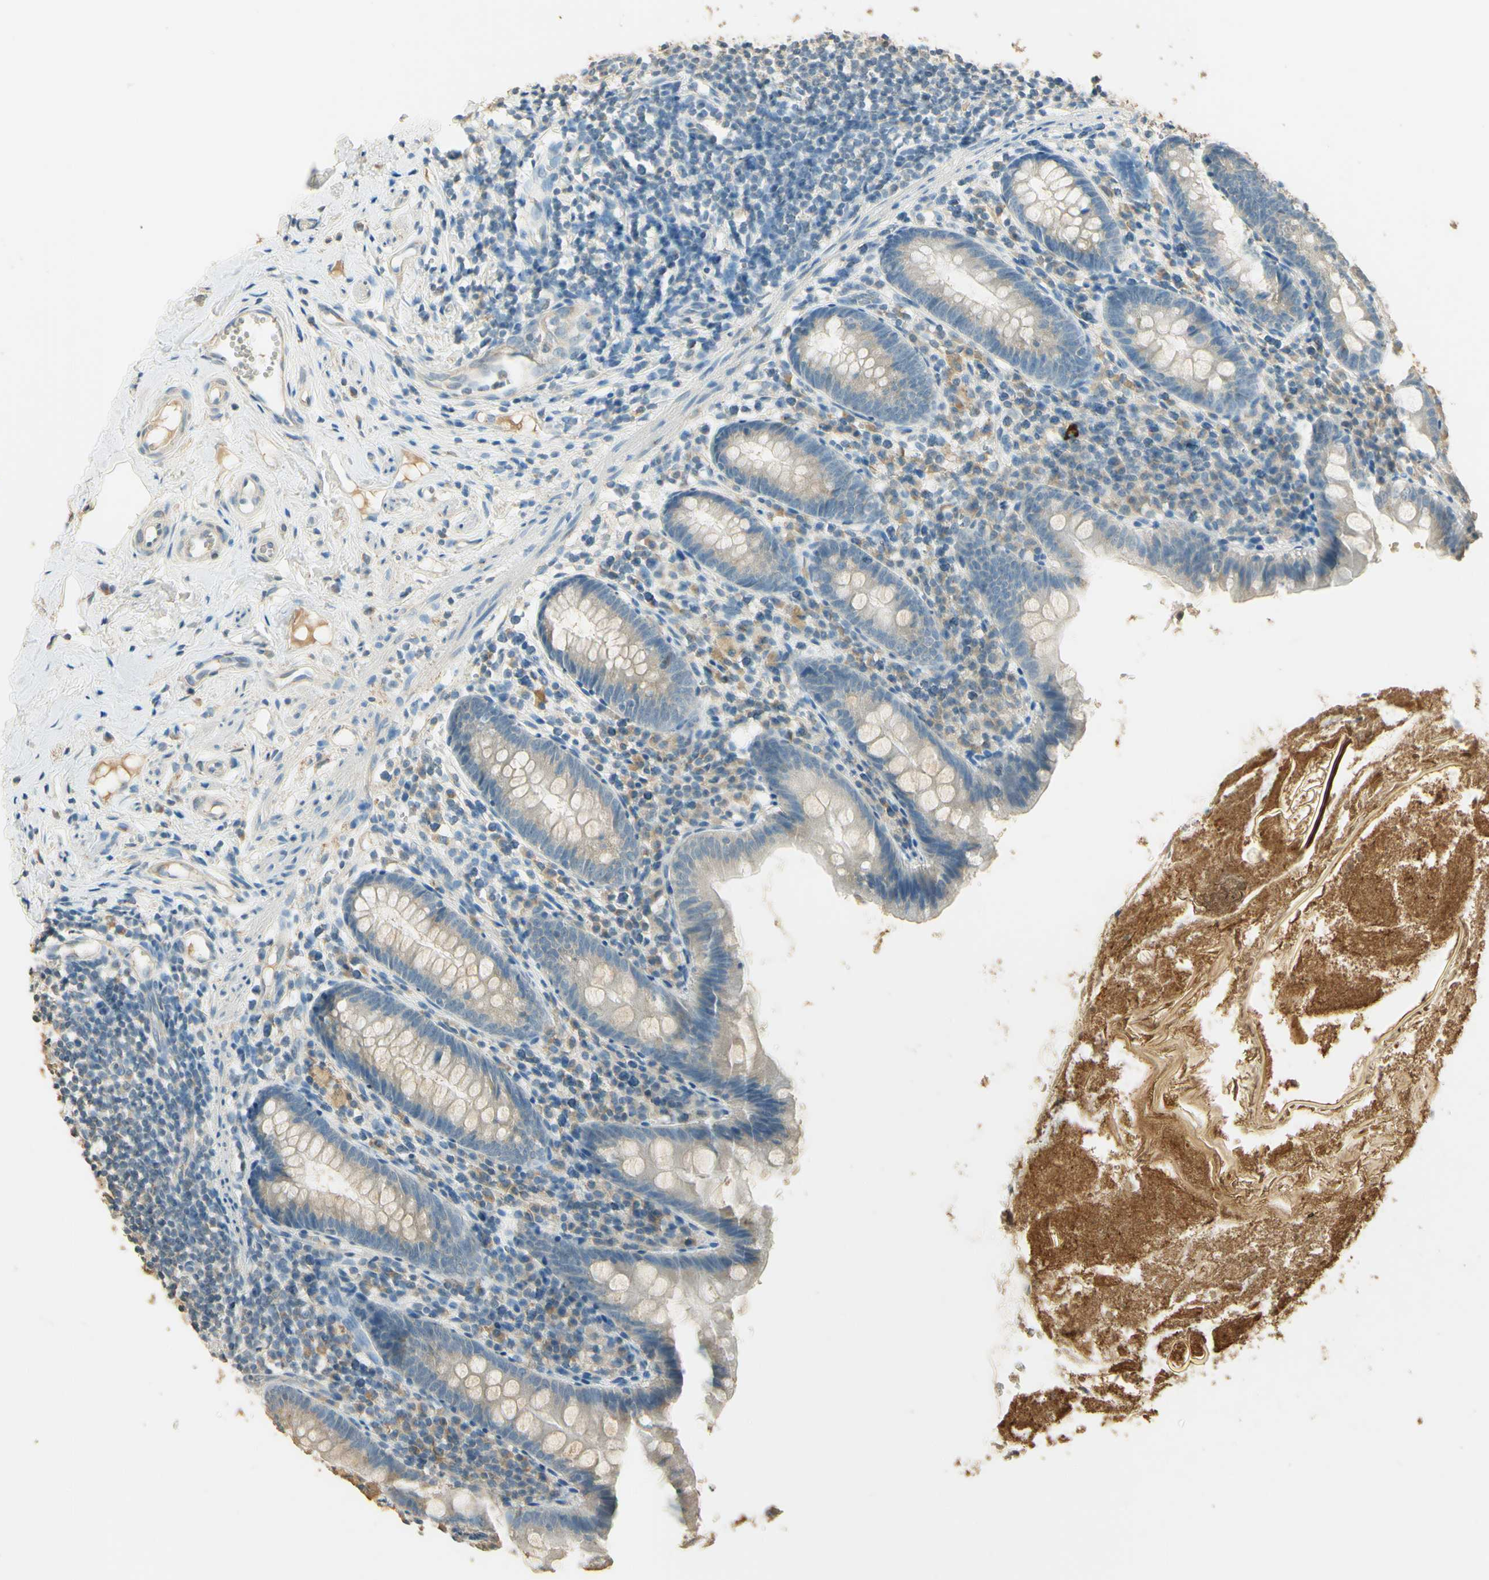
{"staining": {"intensity": "weak", "quantity": ">75%", "location": "none"}, "tissue": "appendix", "cell_type": "Glandular cells", "image_type": "normal", "snomed": [{"axis": "morphology", "description": "Normal tissue, NOS"}, {"axis": "topography", "description": "Appendix"}], "caption": "An immunohistochemistry (IHC) histopathology image of benign tissue is shown. Protein staining in brown highlights weak None positivity in appendix within glandular cells. The protein is stained brown, and the nuclei are stained in blue (DAB (3,3'-diaminobenzidine) IHC with brightfield microscopy, high magnification).", "gene": "UXS1", "patient": {"sex": "male", "age": 52}}